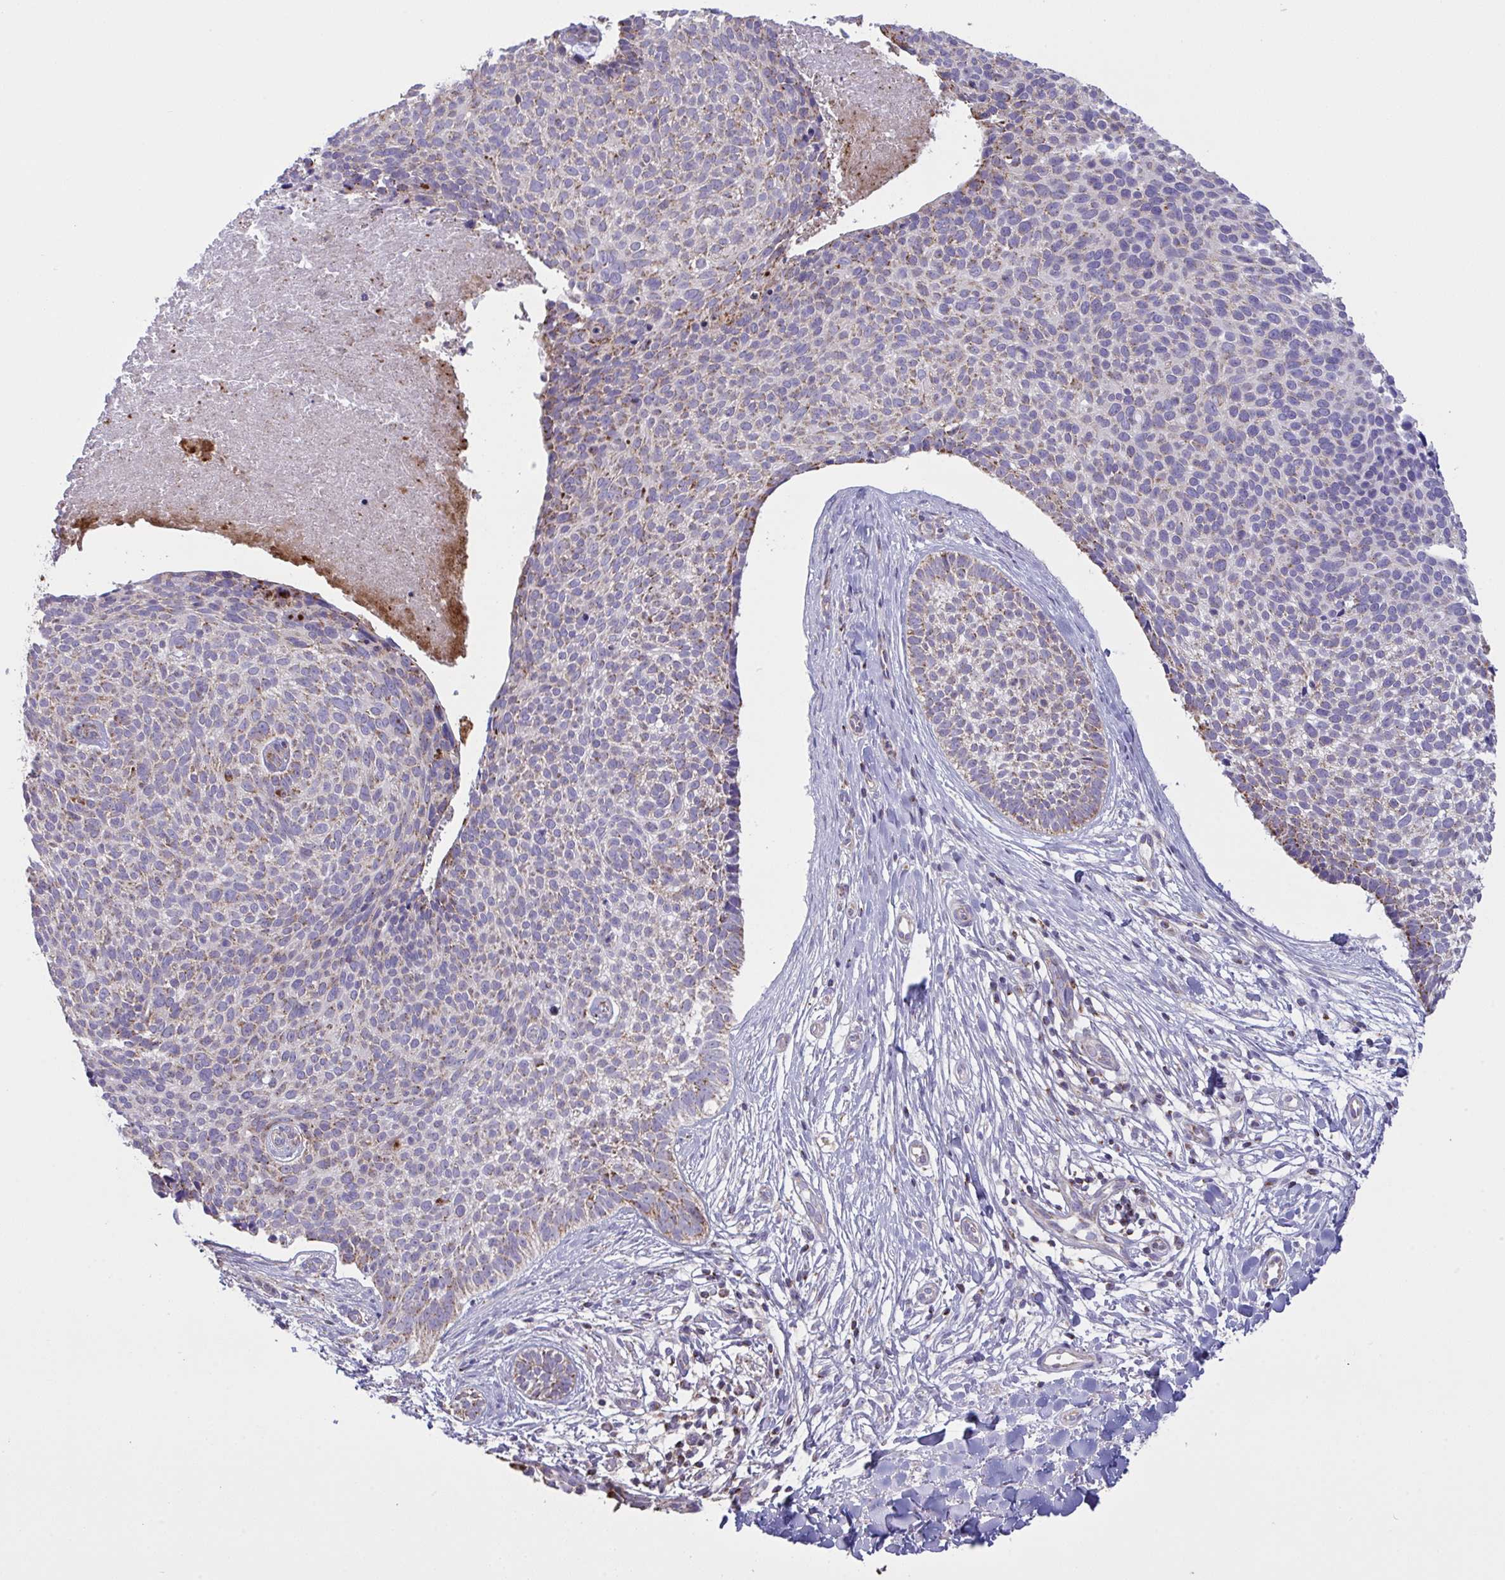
{"staining": {"intensity": "moderate", "quantity": "<25%", "location": "cytoplasmic/membranous"}, "tissue": "skin cancer", "cell_type": "Tumor cells", "image_type": "cancer", "snomed": [{"axis": "morphology", "description": "Basal cell carcinoma"}, {"axis": "topography", "description": "Skin"}, {"axis": "topography", "description": "Skin of back"}], "caption": "Tumor cells exhibit low levels of moderate cytoplasmic/membranous staining in approximately <25% of cells in skin cancer (basal cell carcinoma). The staining is performed using DAB brown chromogen to label protein expression. The nuclei are counter-stained blue using hematoxylin.", "gene": "MICOS10", "patient": {"sex": "male", "age": 81}}